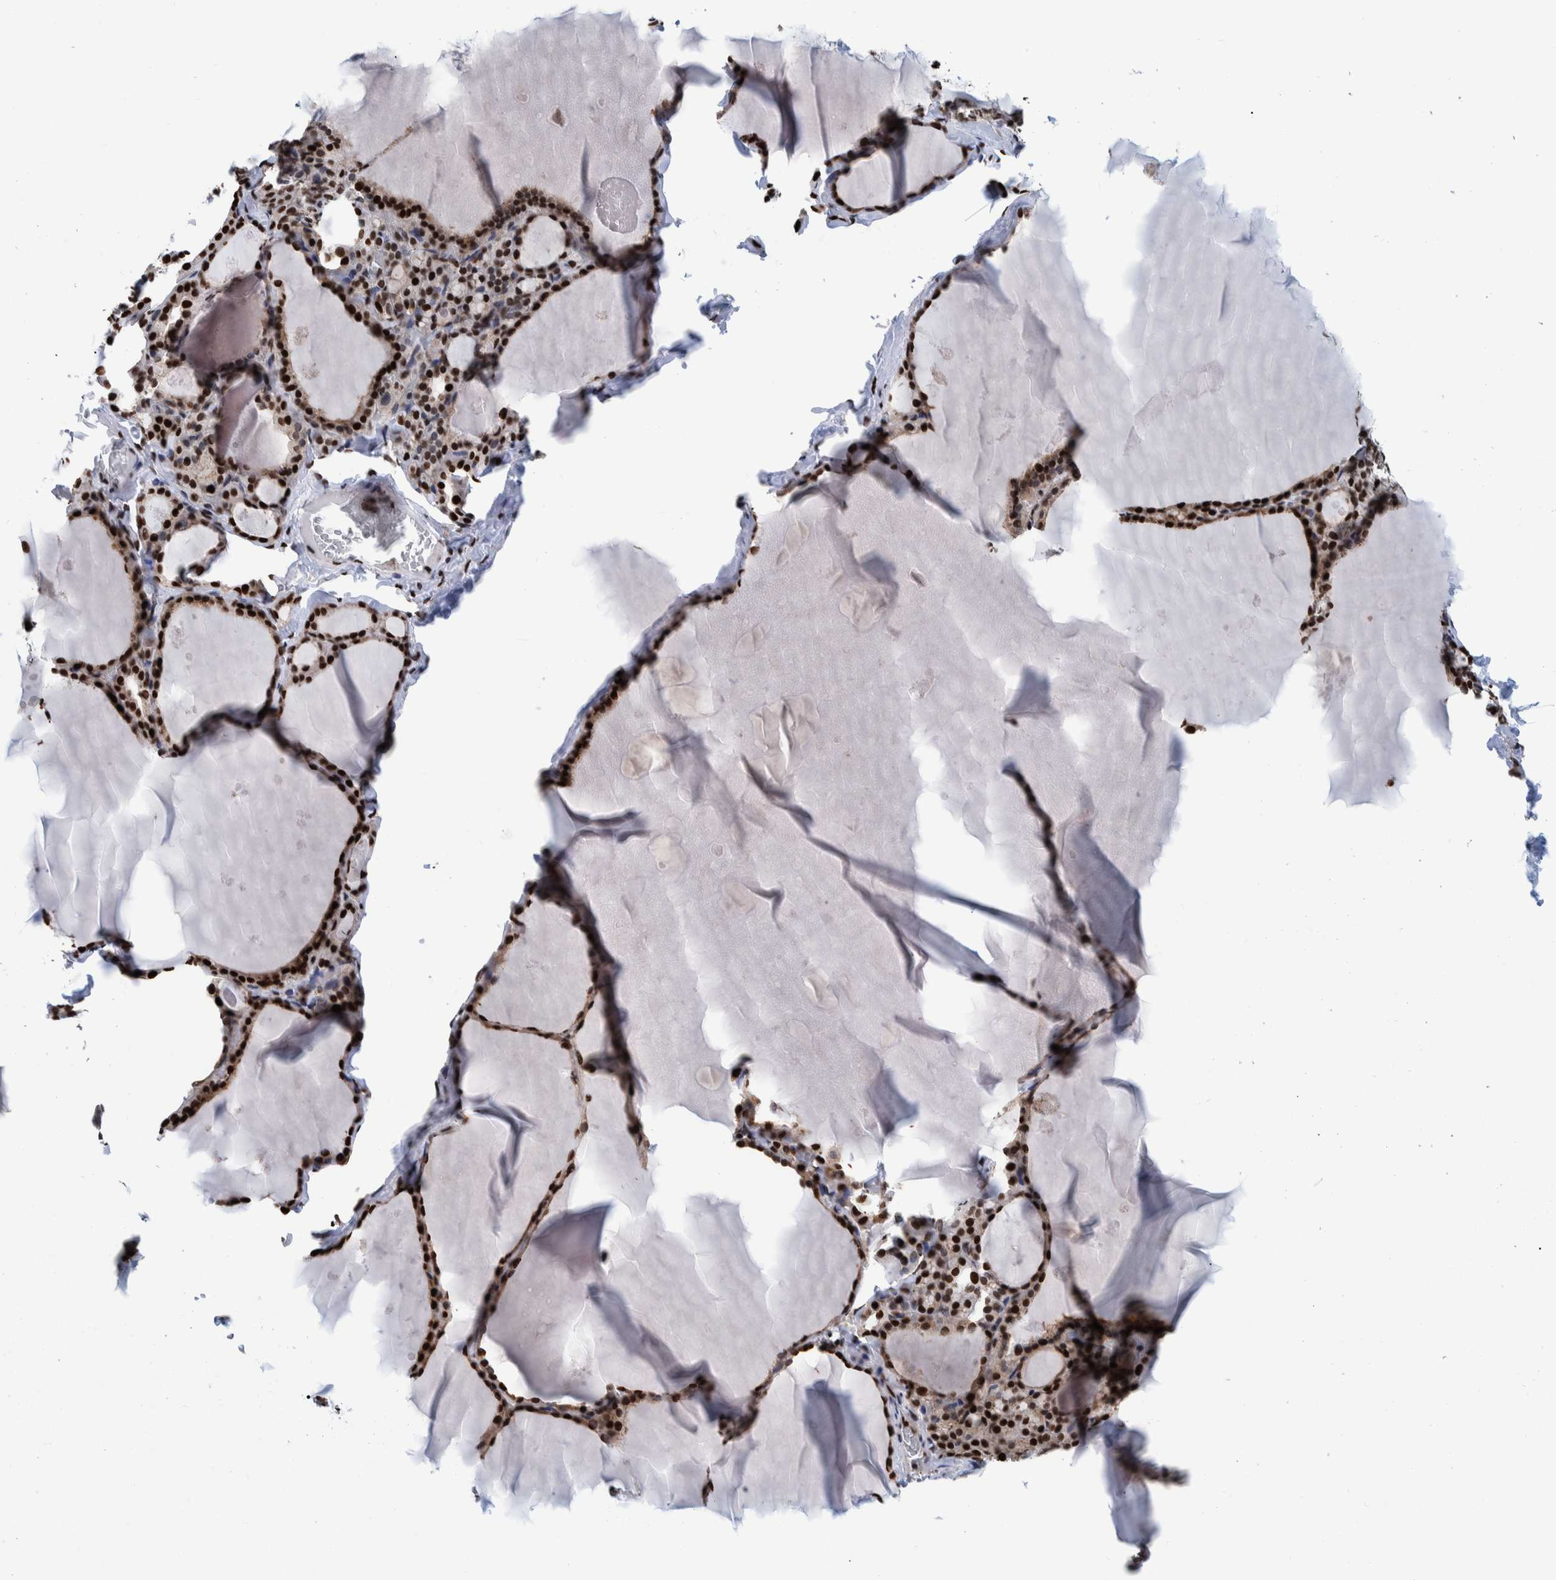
{"staining": {"intensity": "strong", "quantity": ">75%", "location": "nuclear"}, "tissue": "thyroid gland", "cell_type": "Glandular cells", "image_type": "normal", "snomed": [{"axis": "morphology", "description": "Normal tissue, NOS"}, {"axis": "topography", "description": "Thyroid gland"}], "caption": "Unremarkable thyroid gland displays strong nuclear positivity in approximately >75% of glandular cells, visualized by immunohistochemistry. The protein is shown in brown color, while the nuclei are stained blue.", "gene": "HEATR9", "patient": {"sex": "male", "age": 56}}